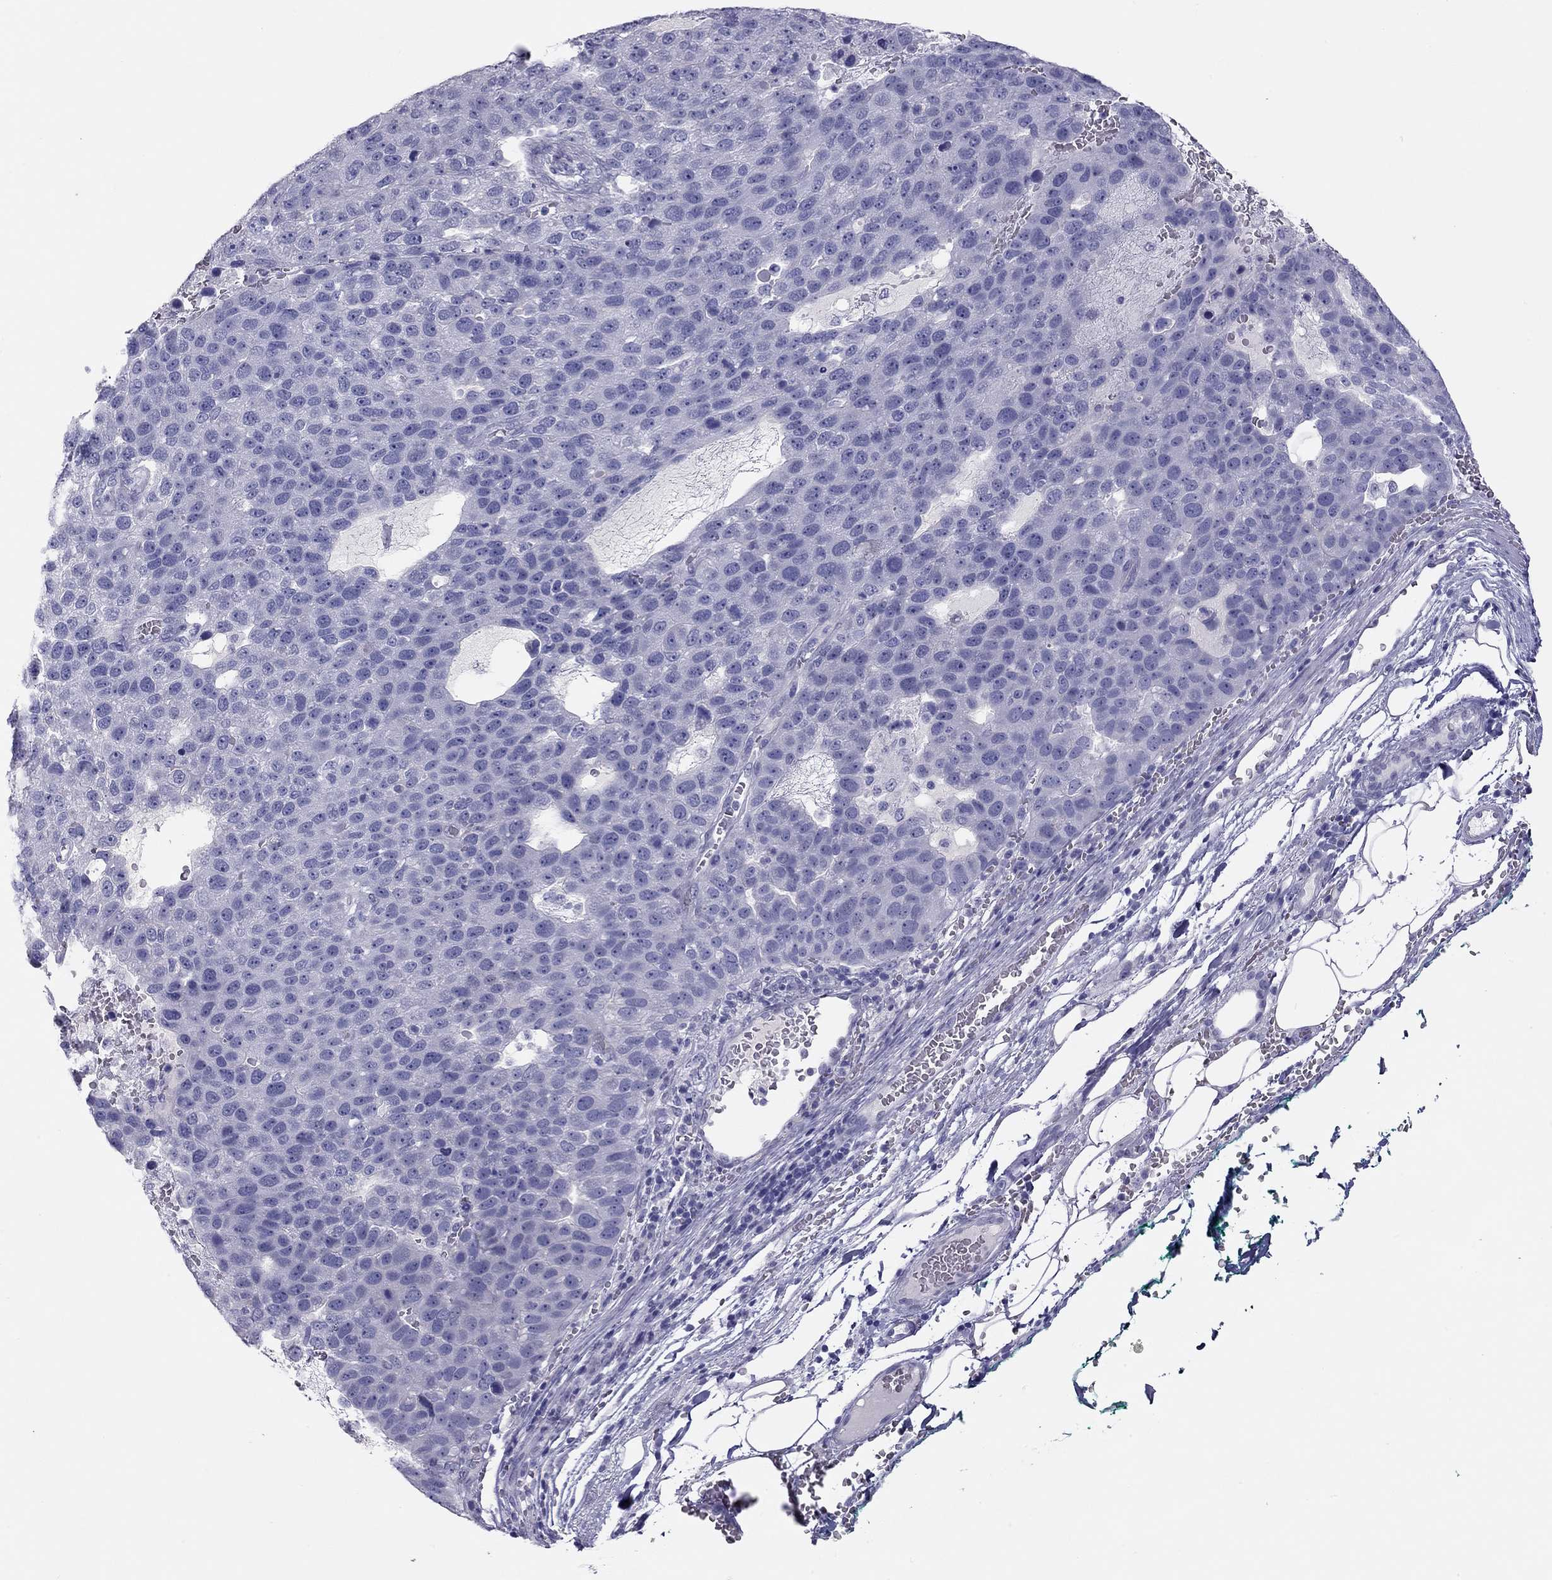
{"staining": {"intensity": "negative", "quantity": "none", "location": "none"}, "tissue": "pancreatic cancer", "cell_type": "Tumor cells", "image_type": "cancer", "snomed": [{"axis": "morphology", "description": "Adenocarcinoma, NOS"}, {"axis": "topography", "description": "Pancreas"}], "caption": "Tumor cells show no significant protein positivity in pancreatic adenocarcinoma.", "gene": "KCNV2", "patient": {"sex": "female", "age": 61}}